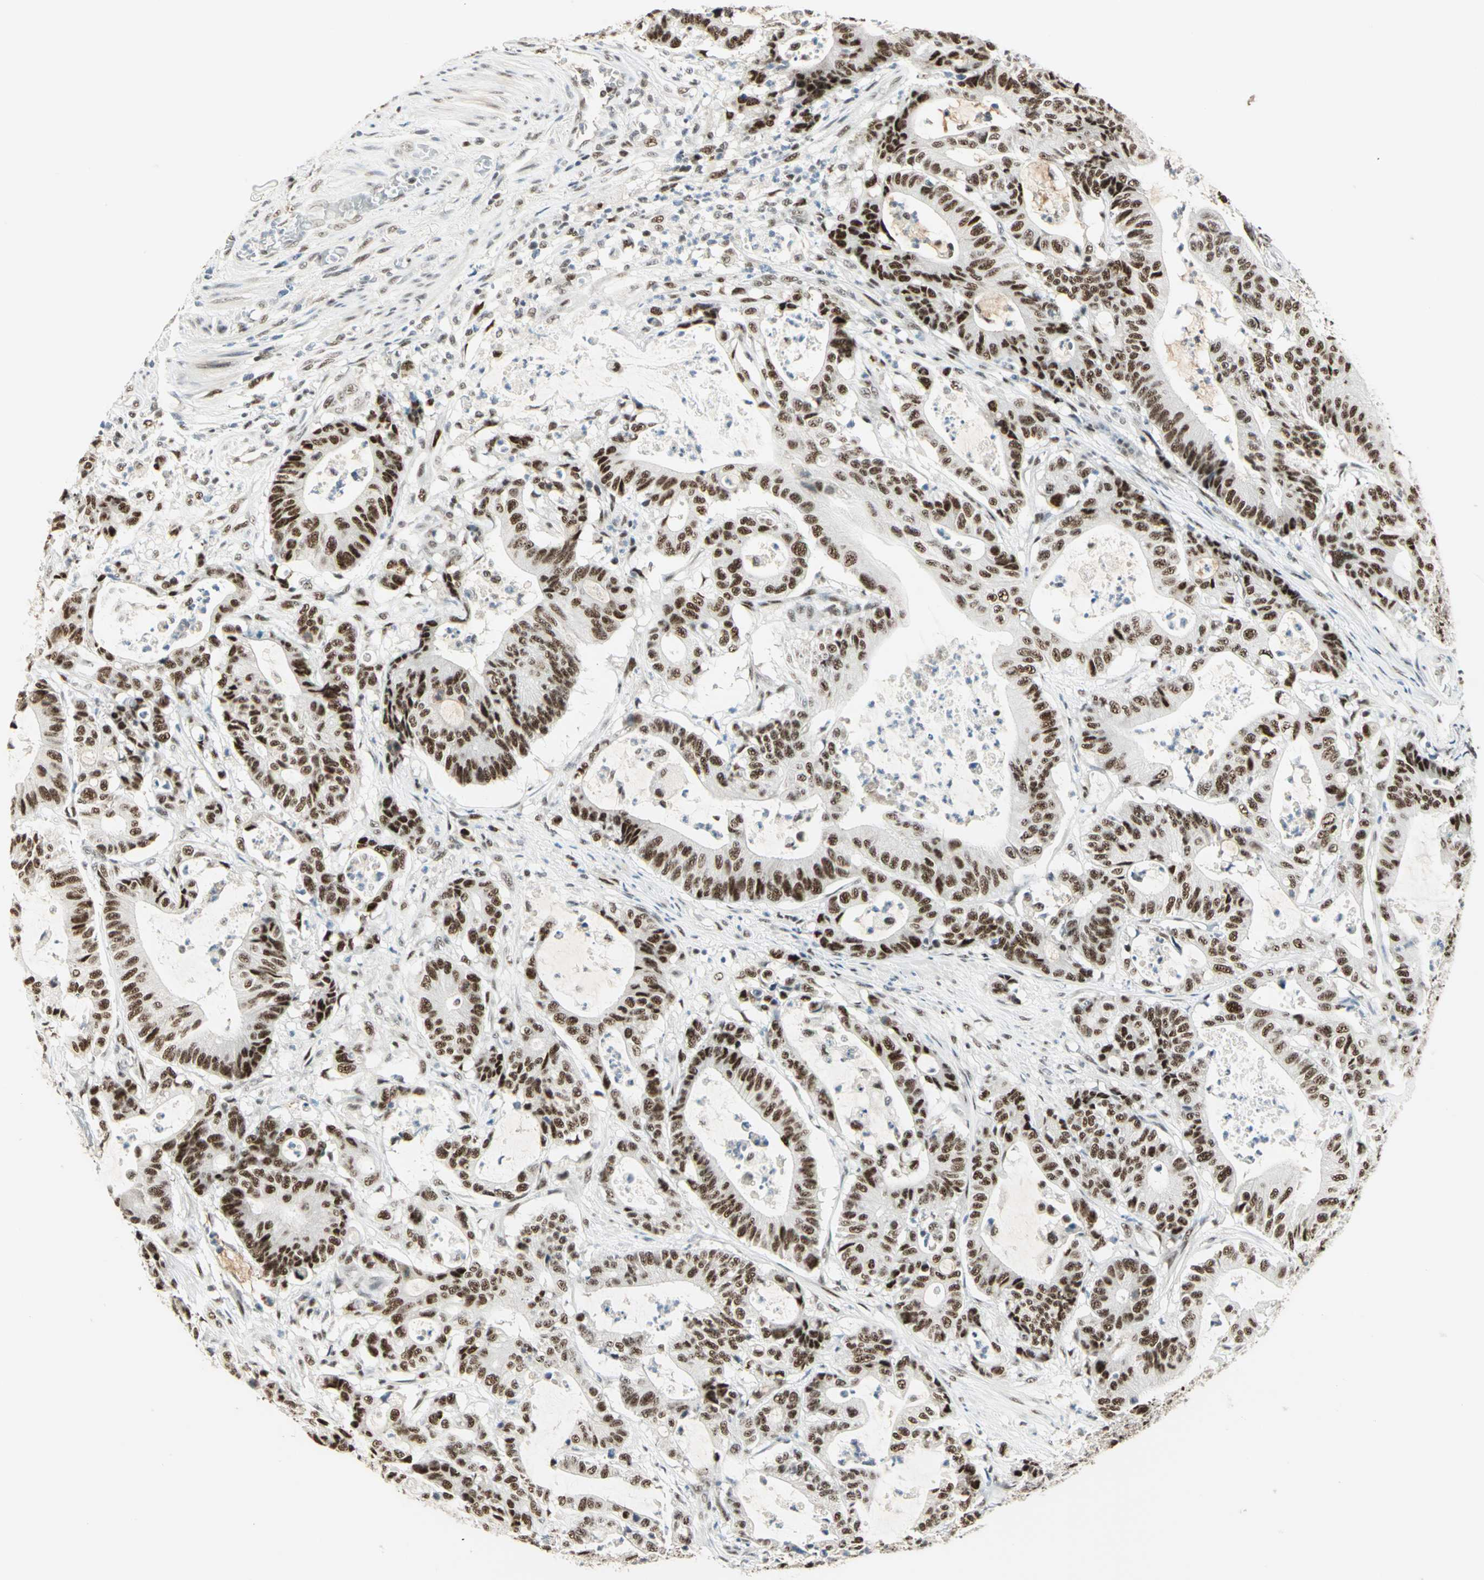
{"staining": {"intensity": "strong", "quantity": ">75%", "location": "nuclear"}, "tissue": "colorectal cancer", "cell_type": "Tumor cells", "image_type": "cancer", "snomed": [{"axis": "morphology", "description": "Adenocarcinoma, NOS"}, {"axis": "topography", "description": "Colon"}], "caption": "This photomicrograph shows immunohistochemistry (IHC) staining of colorectal cancer, with high strong nuclear positivity in about >75% of tumor cells.", "gene": "CCNT1", "patient": {"sex": "female", "age": 84}}